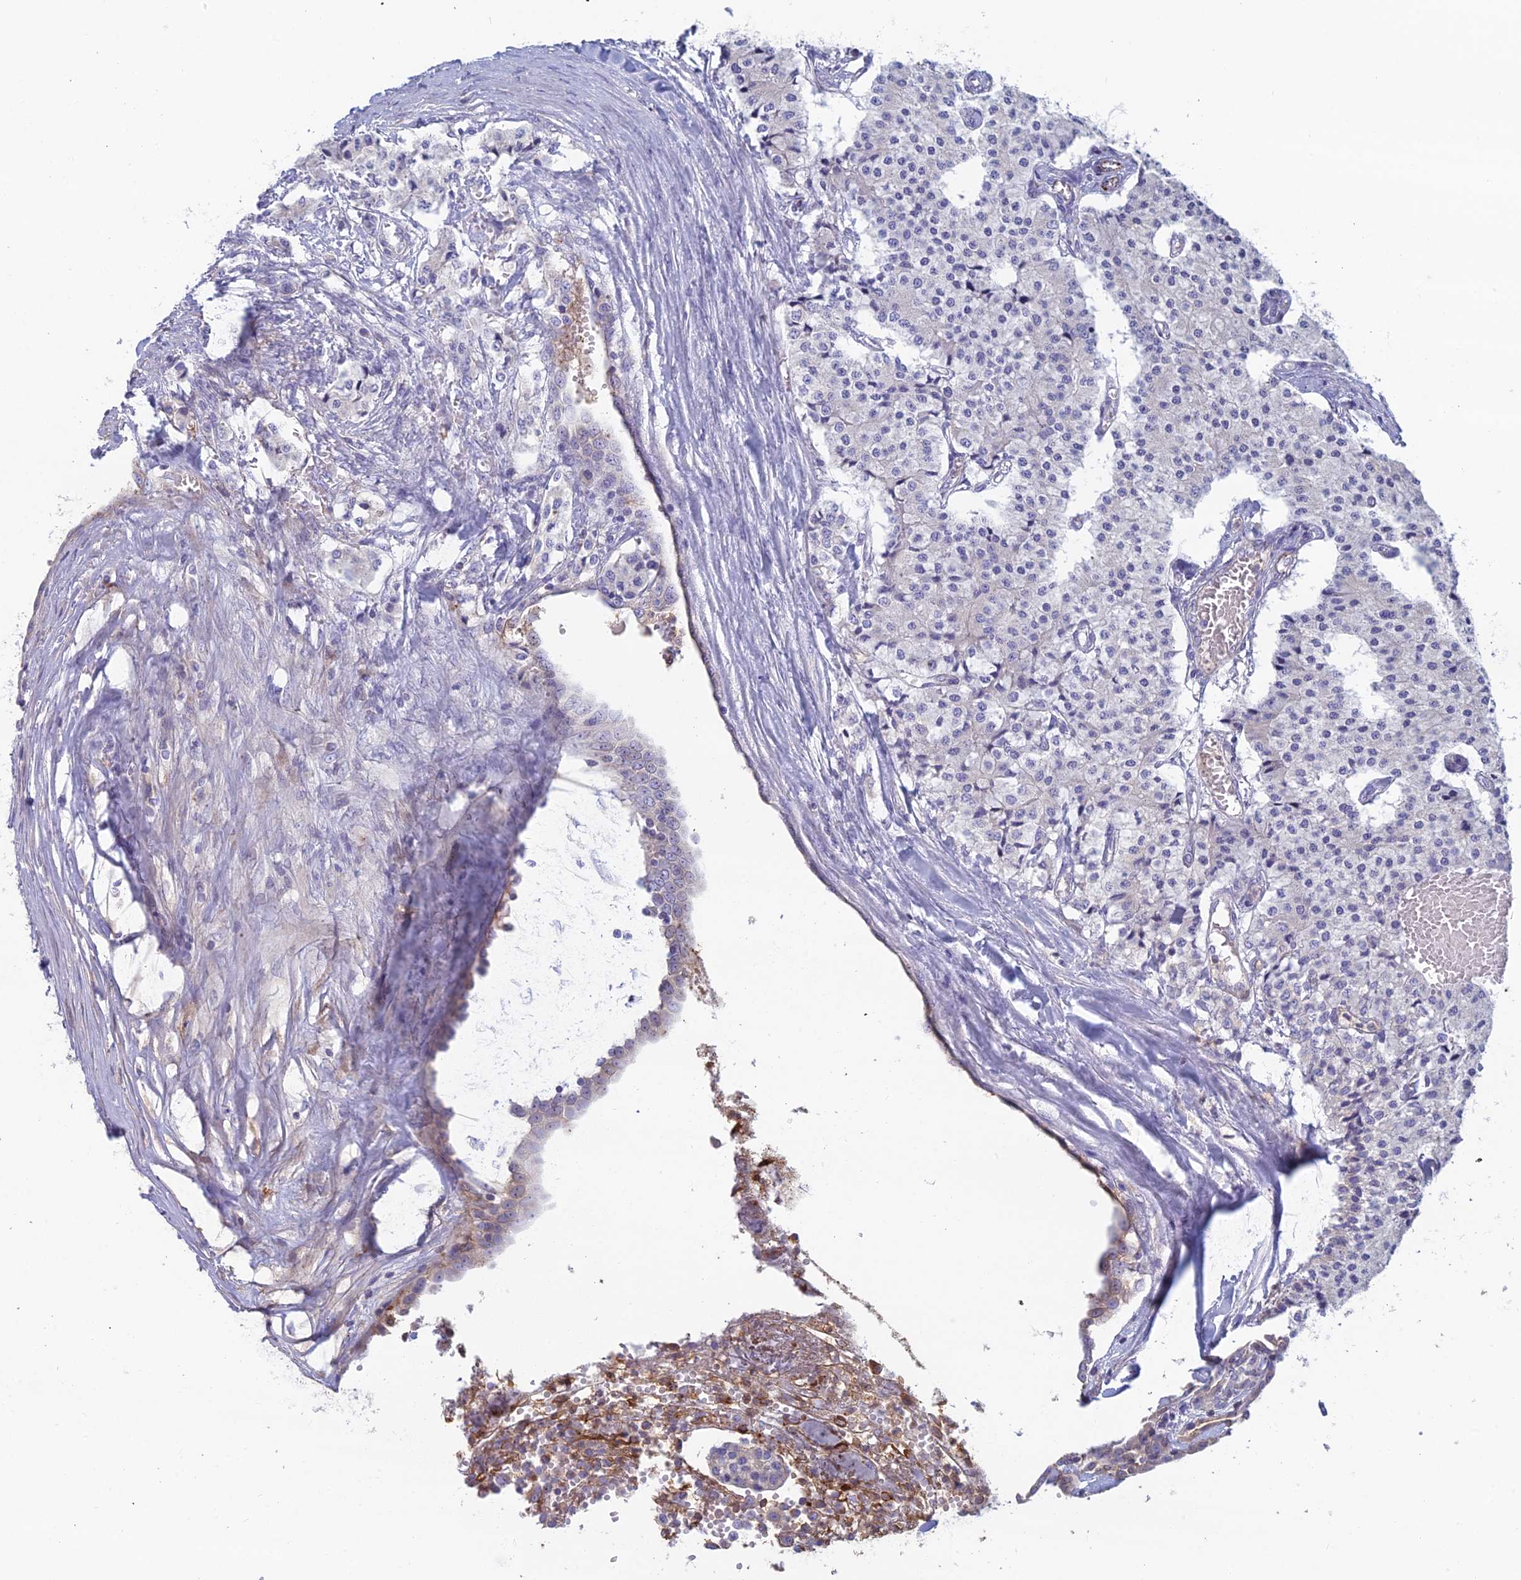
{"staining": {"intensity": "negative", "quantity": "none", "location": "none"}, "tissue": "carcinoid", "cell_type": "Tumor cells", "image_type": "cancer", "snomed": [{"axis": "morphology", "description": "Carcinoid, malignant, NOS"}, {"axis": "topography", "description": "Colon"}], "caption": "Tumor cells show no significant expression in carcinoid.", "gene": "IFTAP", "patient": {"sex": "female", "age": 52}}